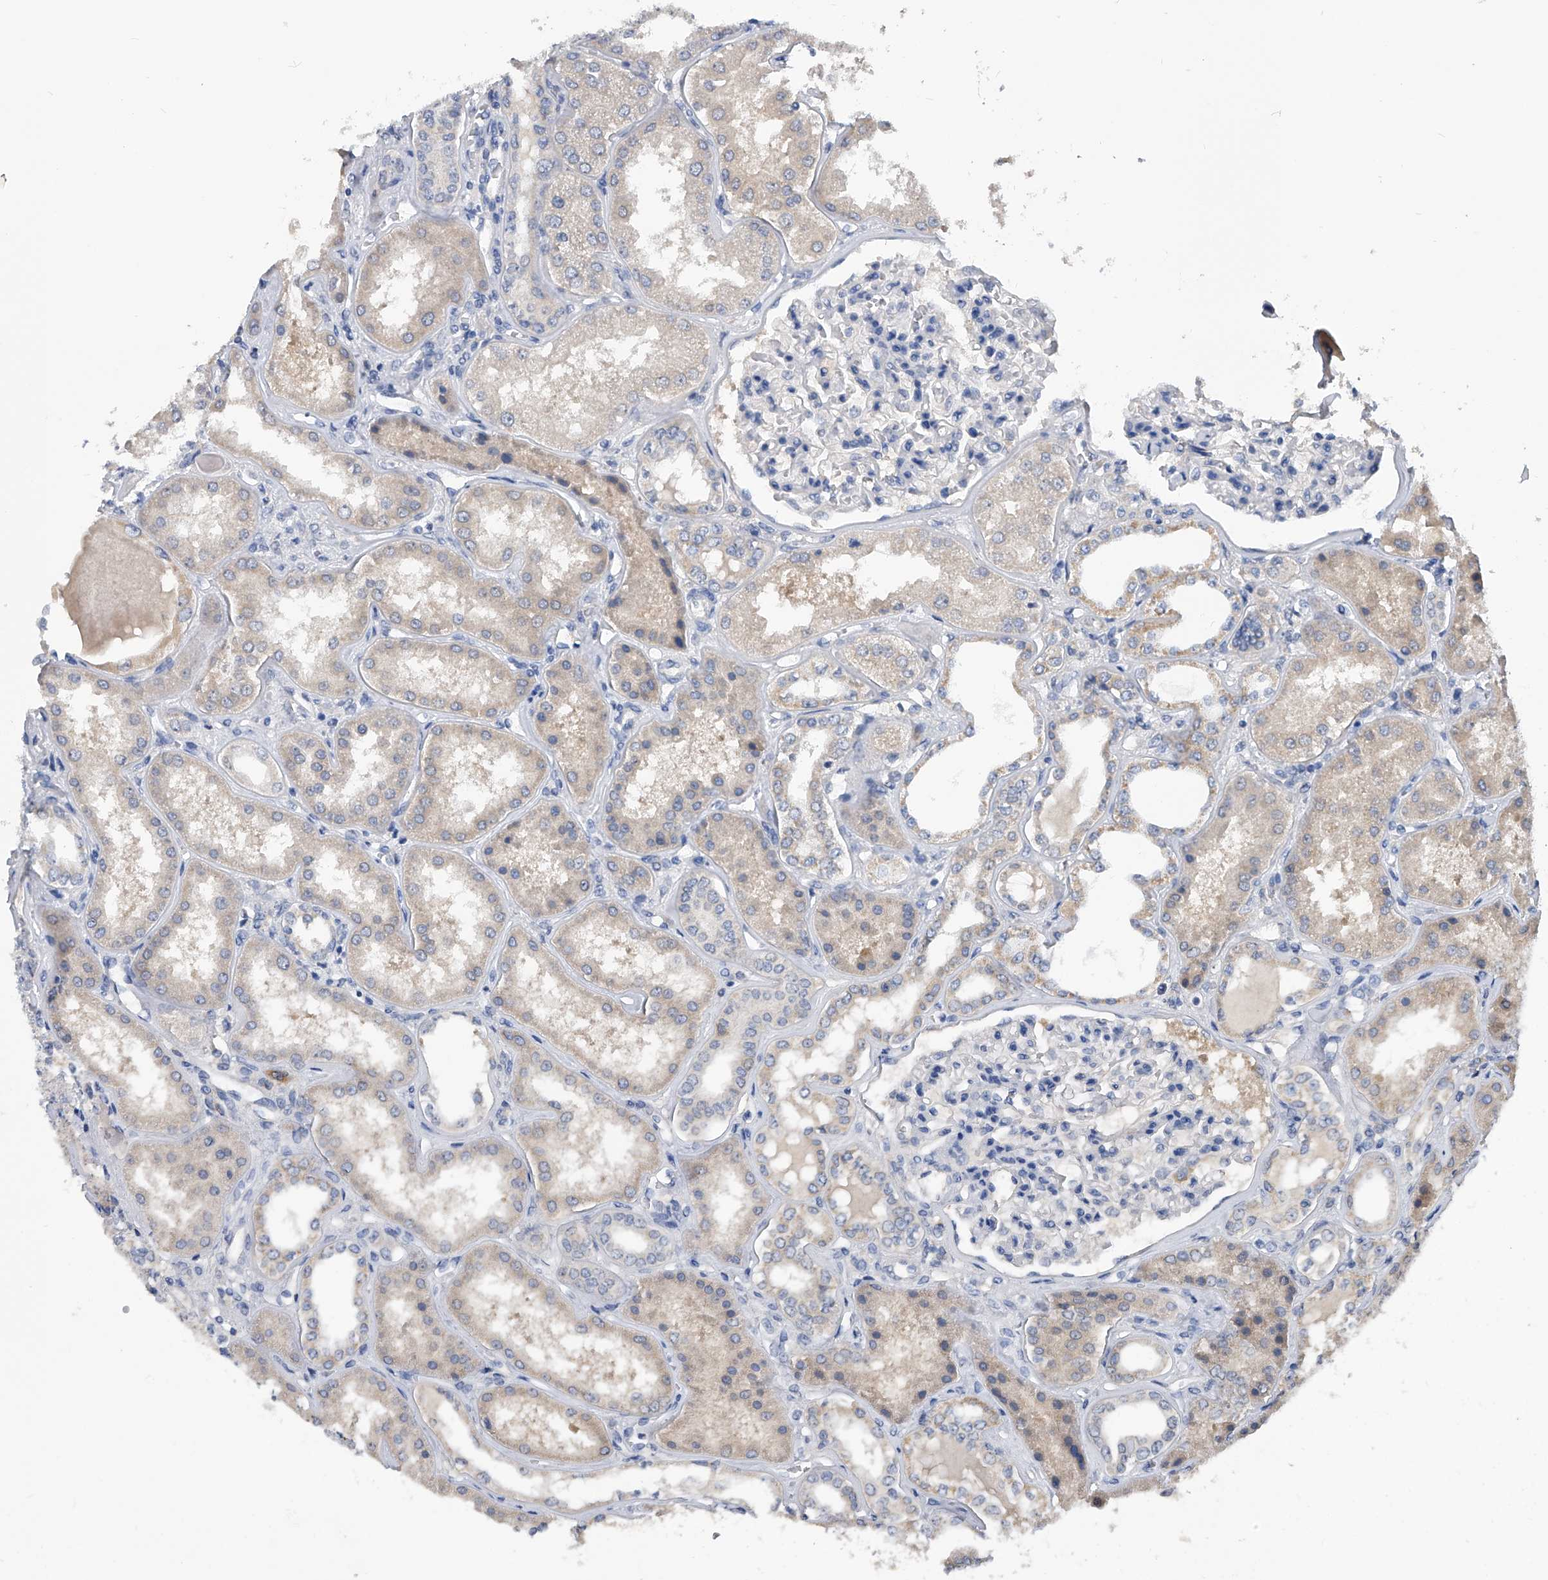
{"staining": {"intensity": "negative", "quantity": "none", "location": "none"}, "tissue": "kidney", "cell_type": "Cells in glomeruli", "image_type": "normal", "snomed": [{"axis": "morphology", "description": "Normal tissue, NOS"}, {"axis": "topography", "description": "Kidney"}], "caption": "IHC photomicrograph of normal kidney stained for a protein (brown), which shows no expression in cells in glomeruli. Brightfield microscopy of immunohistochemistry stained with DAB (brown) and hematoxylin (blue), captured at high magnification.", "gene": "PGM3", "patient": {"sex": "female", "age": 56}}